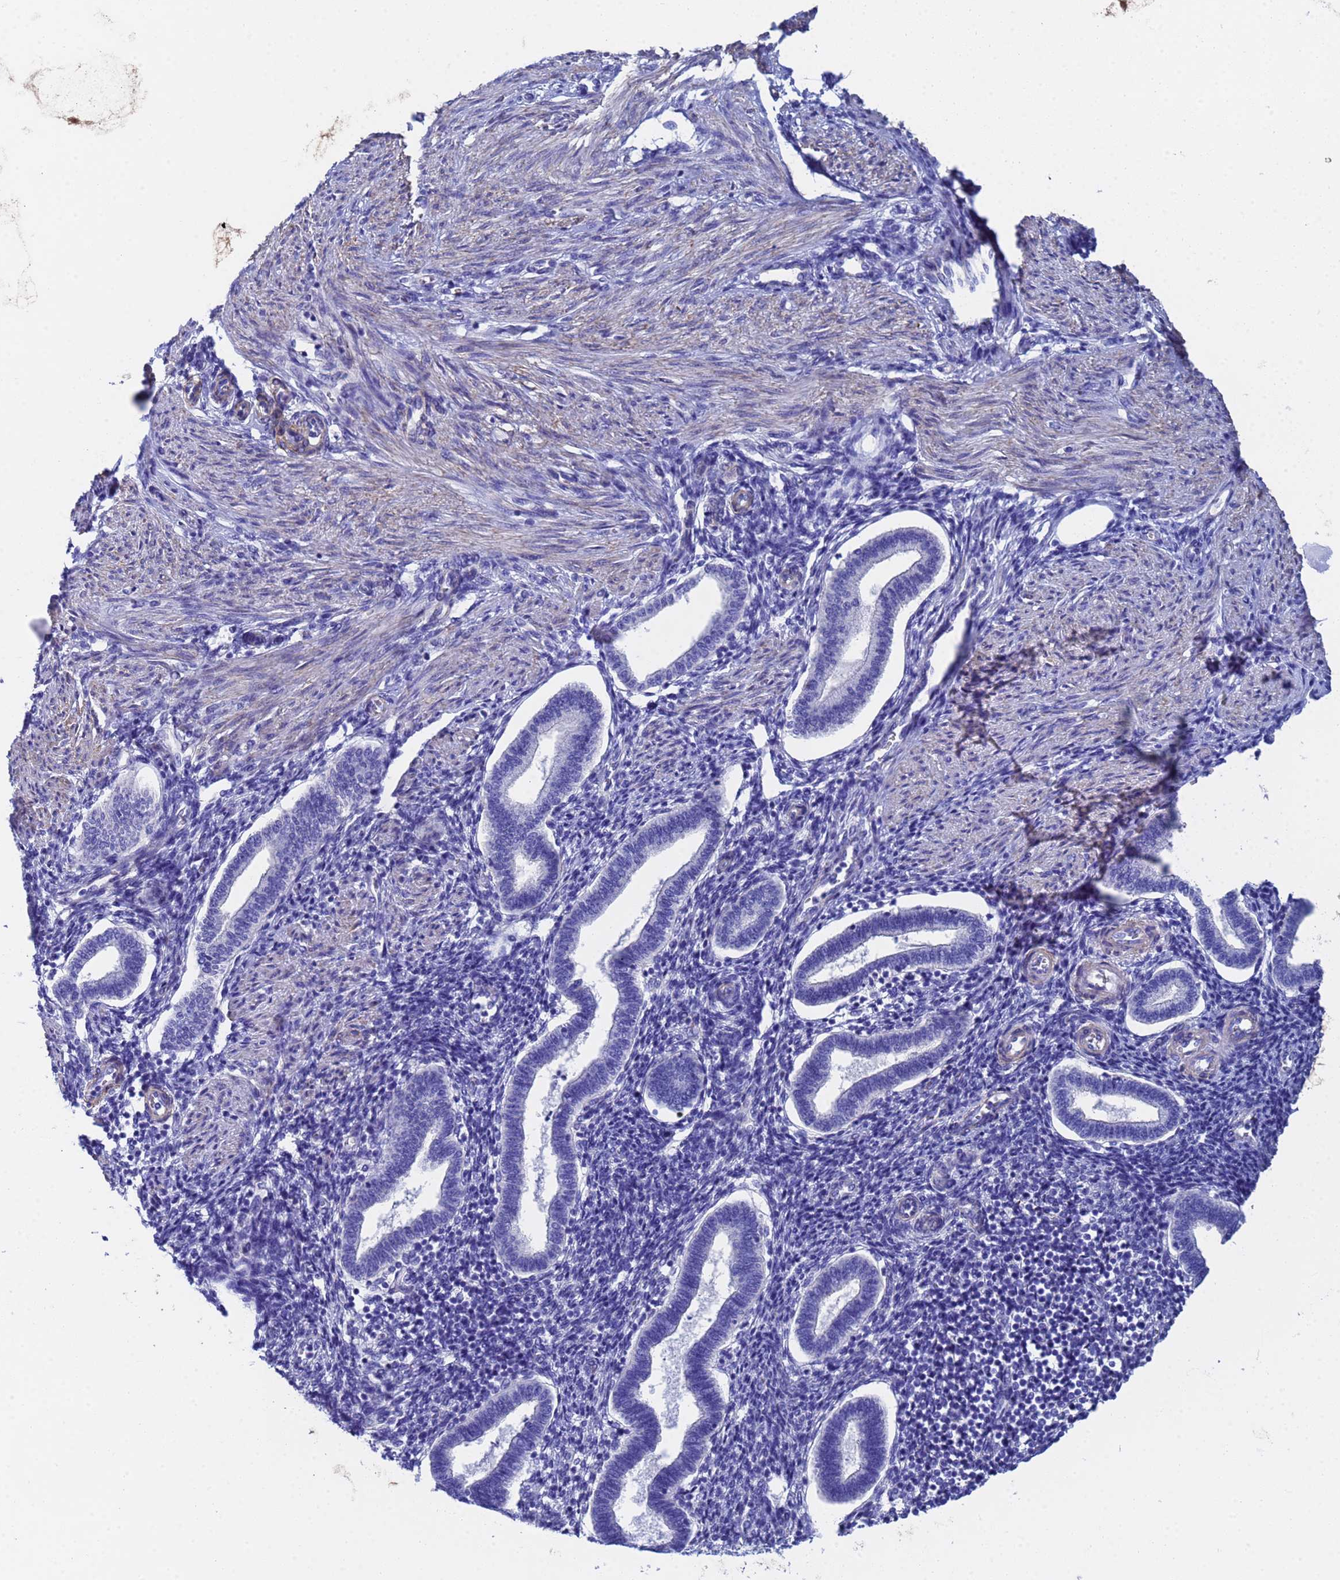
{"staining": {"intensity": "negative", "quantity": "none", "location": "none"}, "tissue": "endometrium", "cell_type": "Cells in endometrial stroma", "image_type": "normal", "snomed": [{"axis": "morphology", "description": "Normal tissue, NOS"}, {"axis": "topography", "description": "Endometrium"}], "caption": "IHC of unremarkable endometrium shows no positivity in cells in endometrial stroma.", "gene": "CST1", "patient": {"sex": "female", "age": 24}}